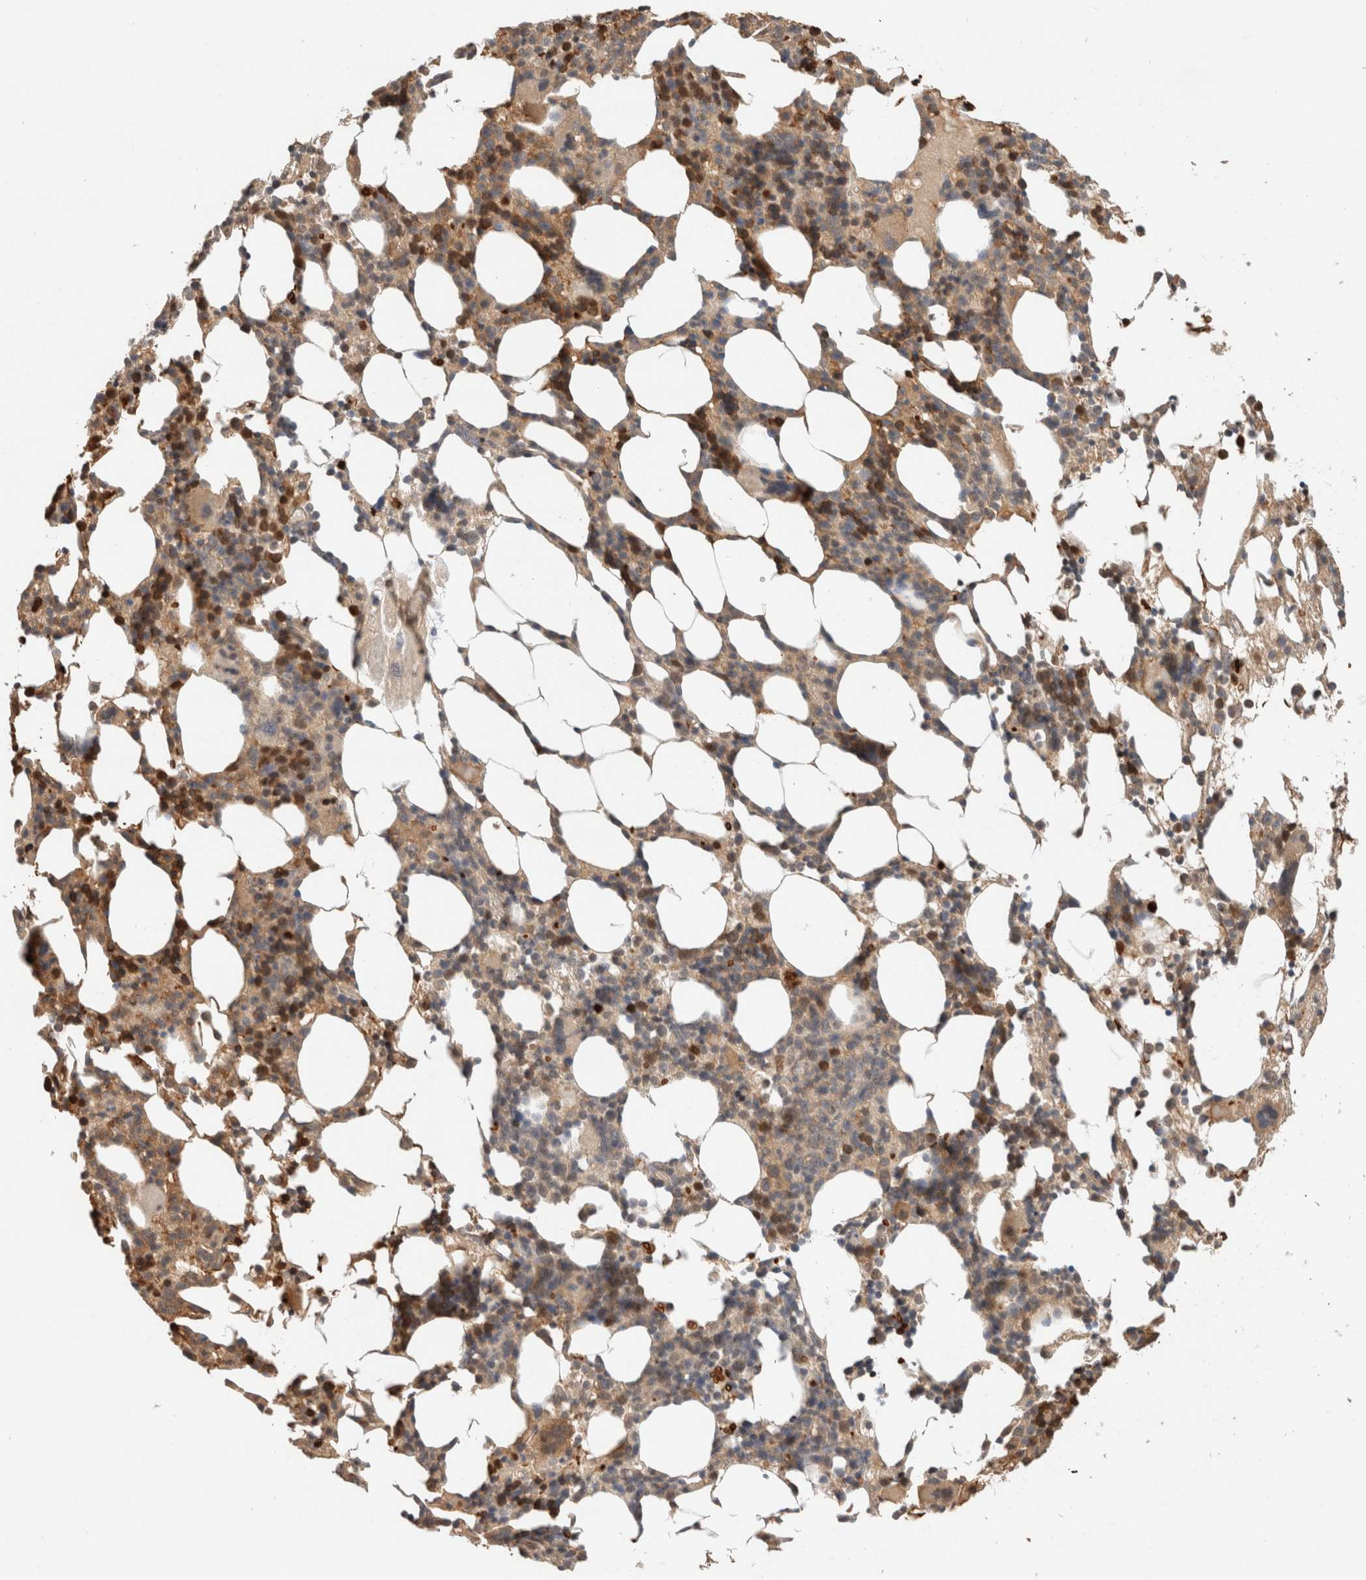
{"staining": {"intensity": "moderate", "quantity": "25%-75%", "location": "cytoplasmic/membranous"}, "tissue": "bone marrow", "cell_type": "Hematopoietic cells", "image_type": "normal", "snomed": [{"axis": "morphology", "description": "Normal tissue, NOS"}, {"axis": "morphology", "description": "Inflammation, NOS"}, {"axis": "topography", "description": "Bone marrow"}], "caption": "Bone marrow stained with DAB (3,3'-diaminobenzidine) immunohistochemistry (IHC) reveals medium levels of moderate cytoplasmic/membranous staining in approximately 25%-75% of hematopoietic cells.", "gene": "CA13", "patient": {"sex": "male", "age": 55}}